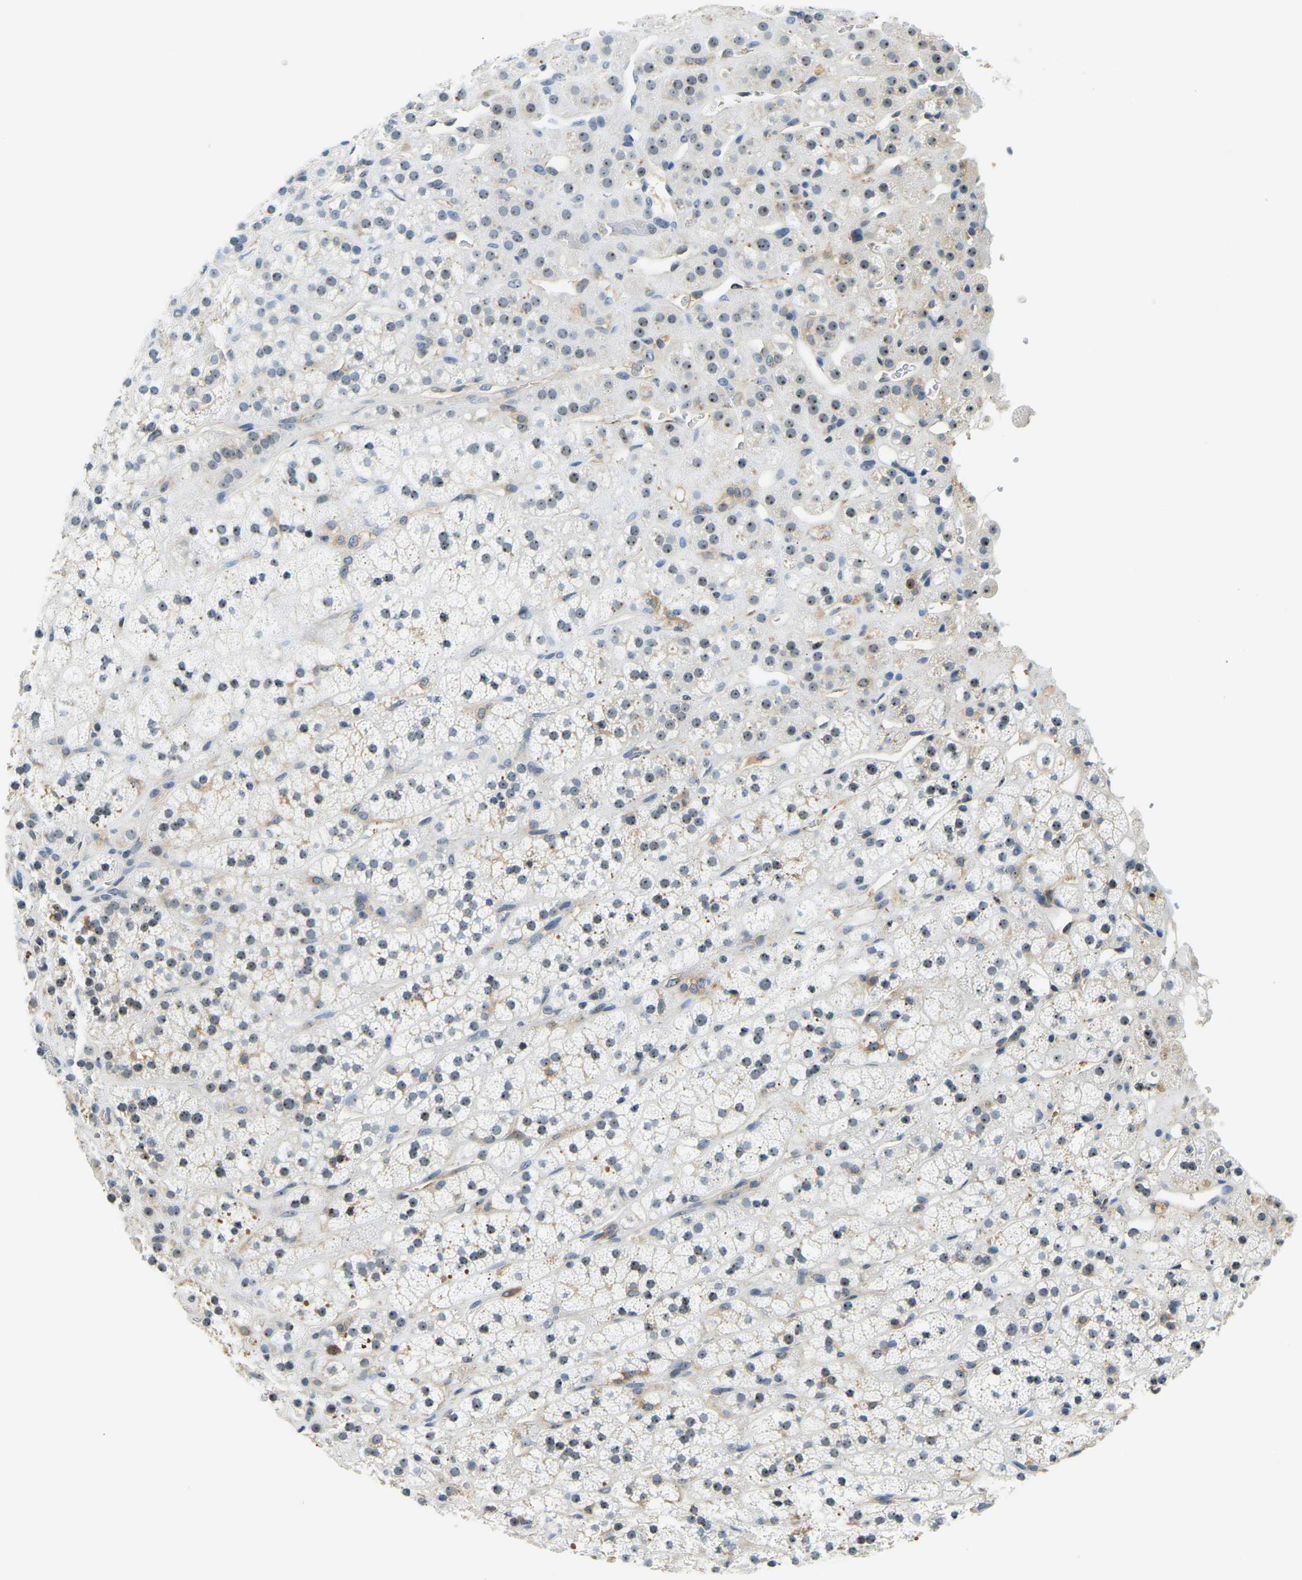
{"staining": {"intensity": "moderate", "quantity": "<25%", "location": "nuclear"}, "tissue": "adrenal gland", "cell_type": "Glandular cells", "image_type": "normal", "snomed": [{"axis": "morphology", "description": "Normal tissue, NOS"}, {"axis": "topography", "description": "Adrenal gland"}], "caption": "IHC image of unremarkable human adrenal gland stained for a protein (brown), which shows low levels of moderate nuclear expression in about <25% of glandular cells.", "gene": "RRP1", "patient": {"sex": "male", "age": 56}}